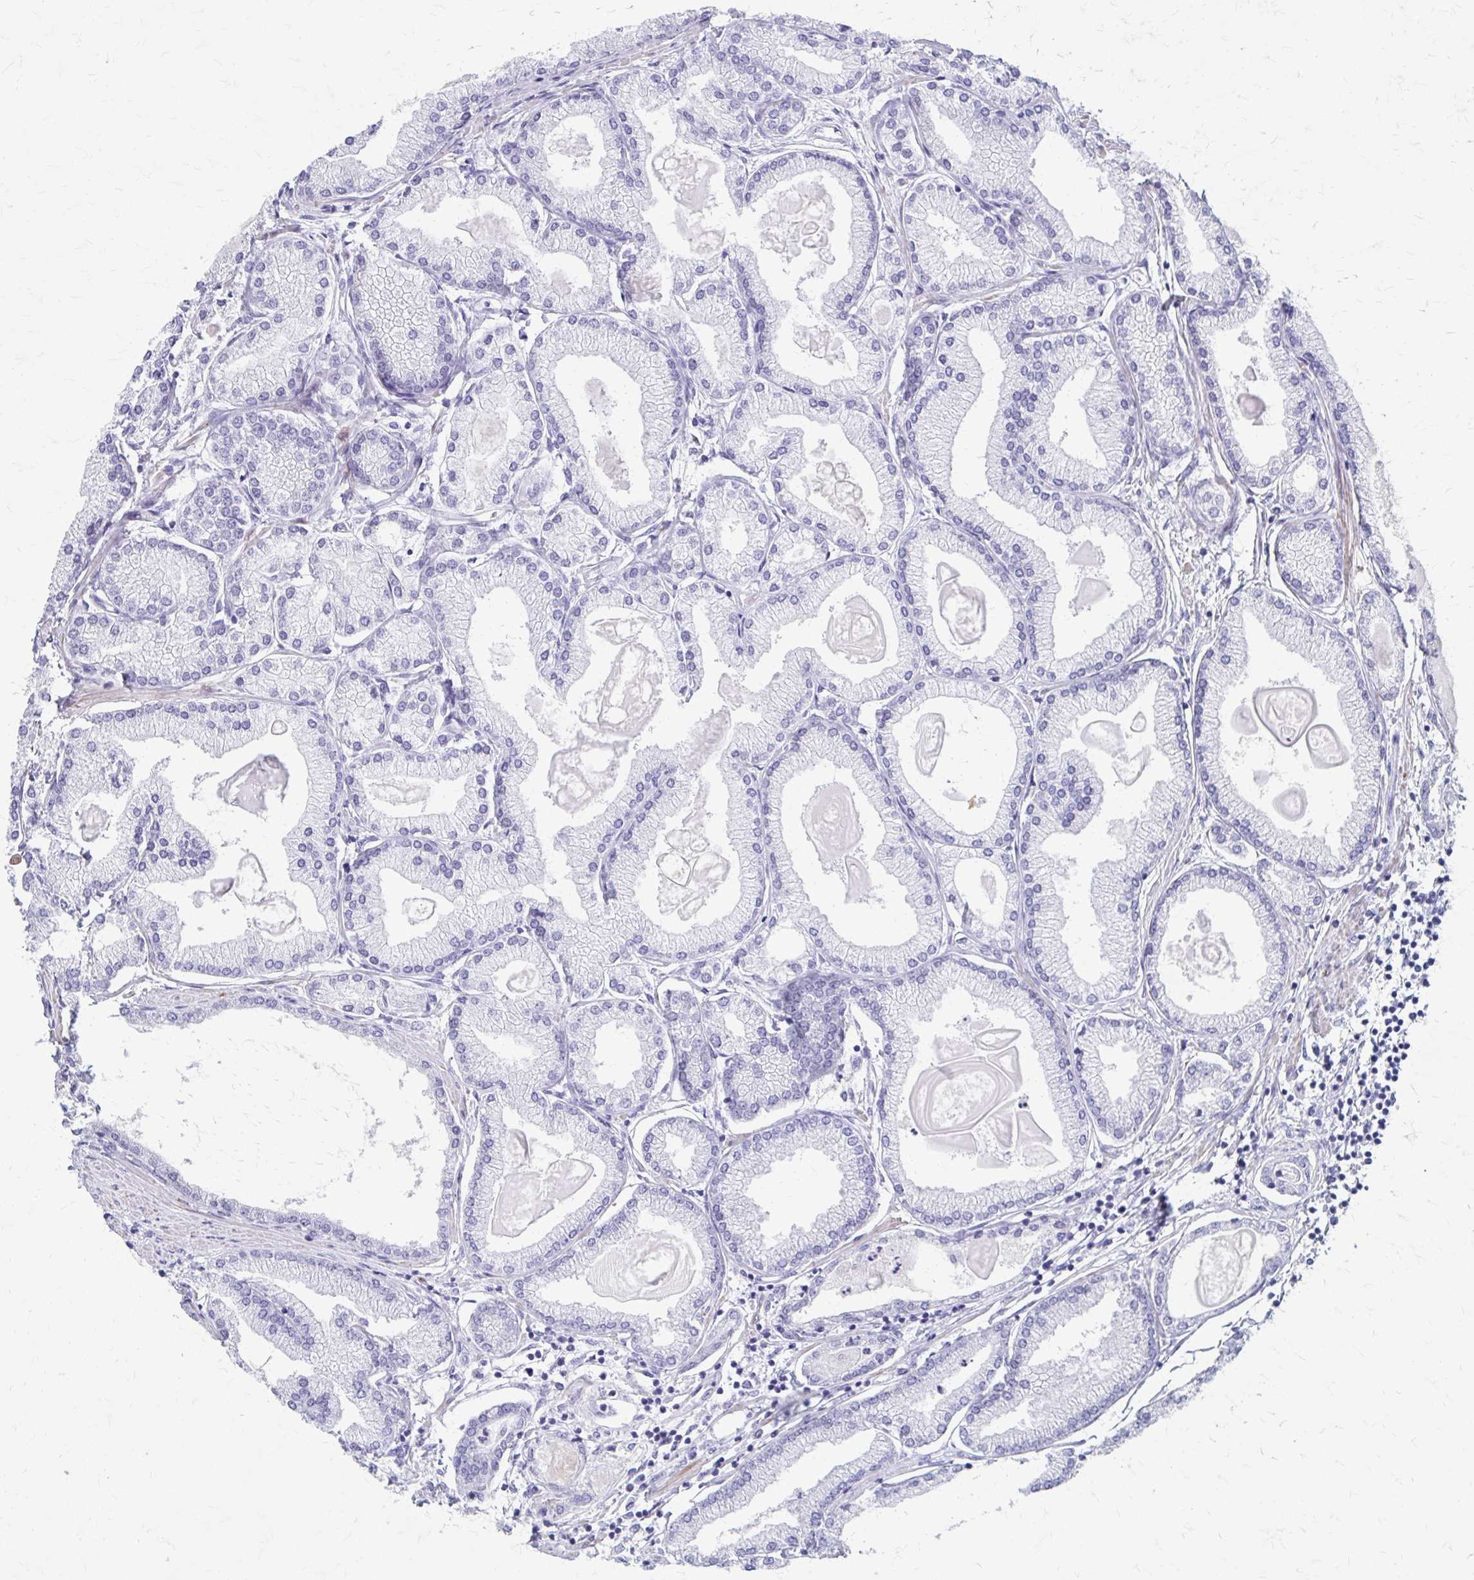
{"staining": {"intensity": "negative", "quantity": "none", "location": "none"}, "tissue": "prostate cancer", "cell_type": "Tumor cells", "image_type": "cancer", "snomed": [{"axis": "morphology", "description": "Adenocarcinoma, High grade"}, {"axis": "topography", "description": "Prostate"}], "caption": "This is an IHC photomicrograph of prostate high-grade adenocarcinoma. There is no staining in tumor cells.", "gene": "ZSCAN5B", "patient": {"sex": "male", "age": 68}}